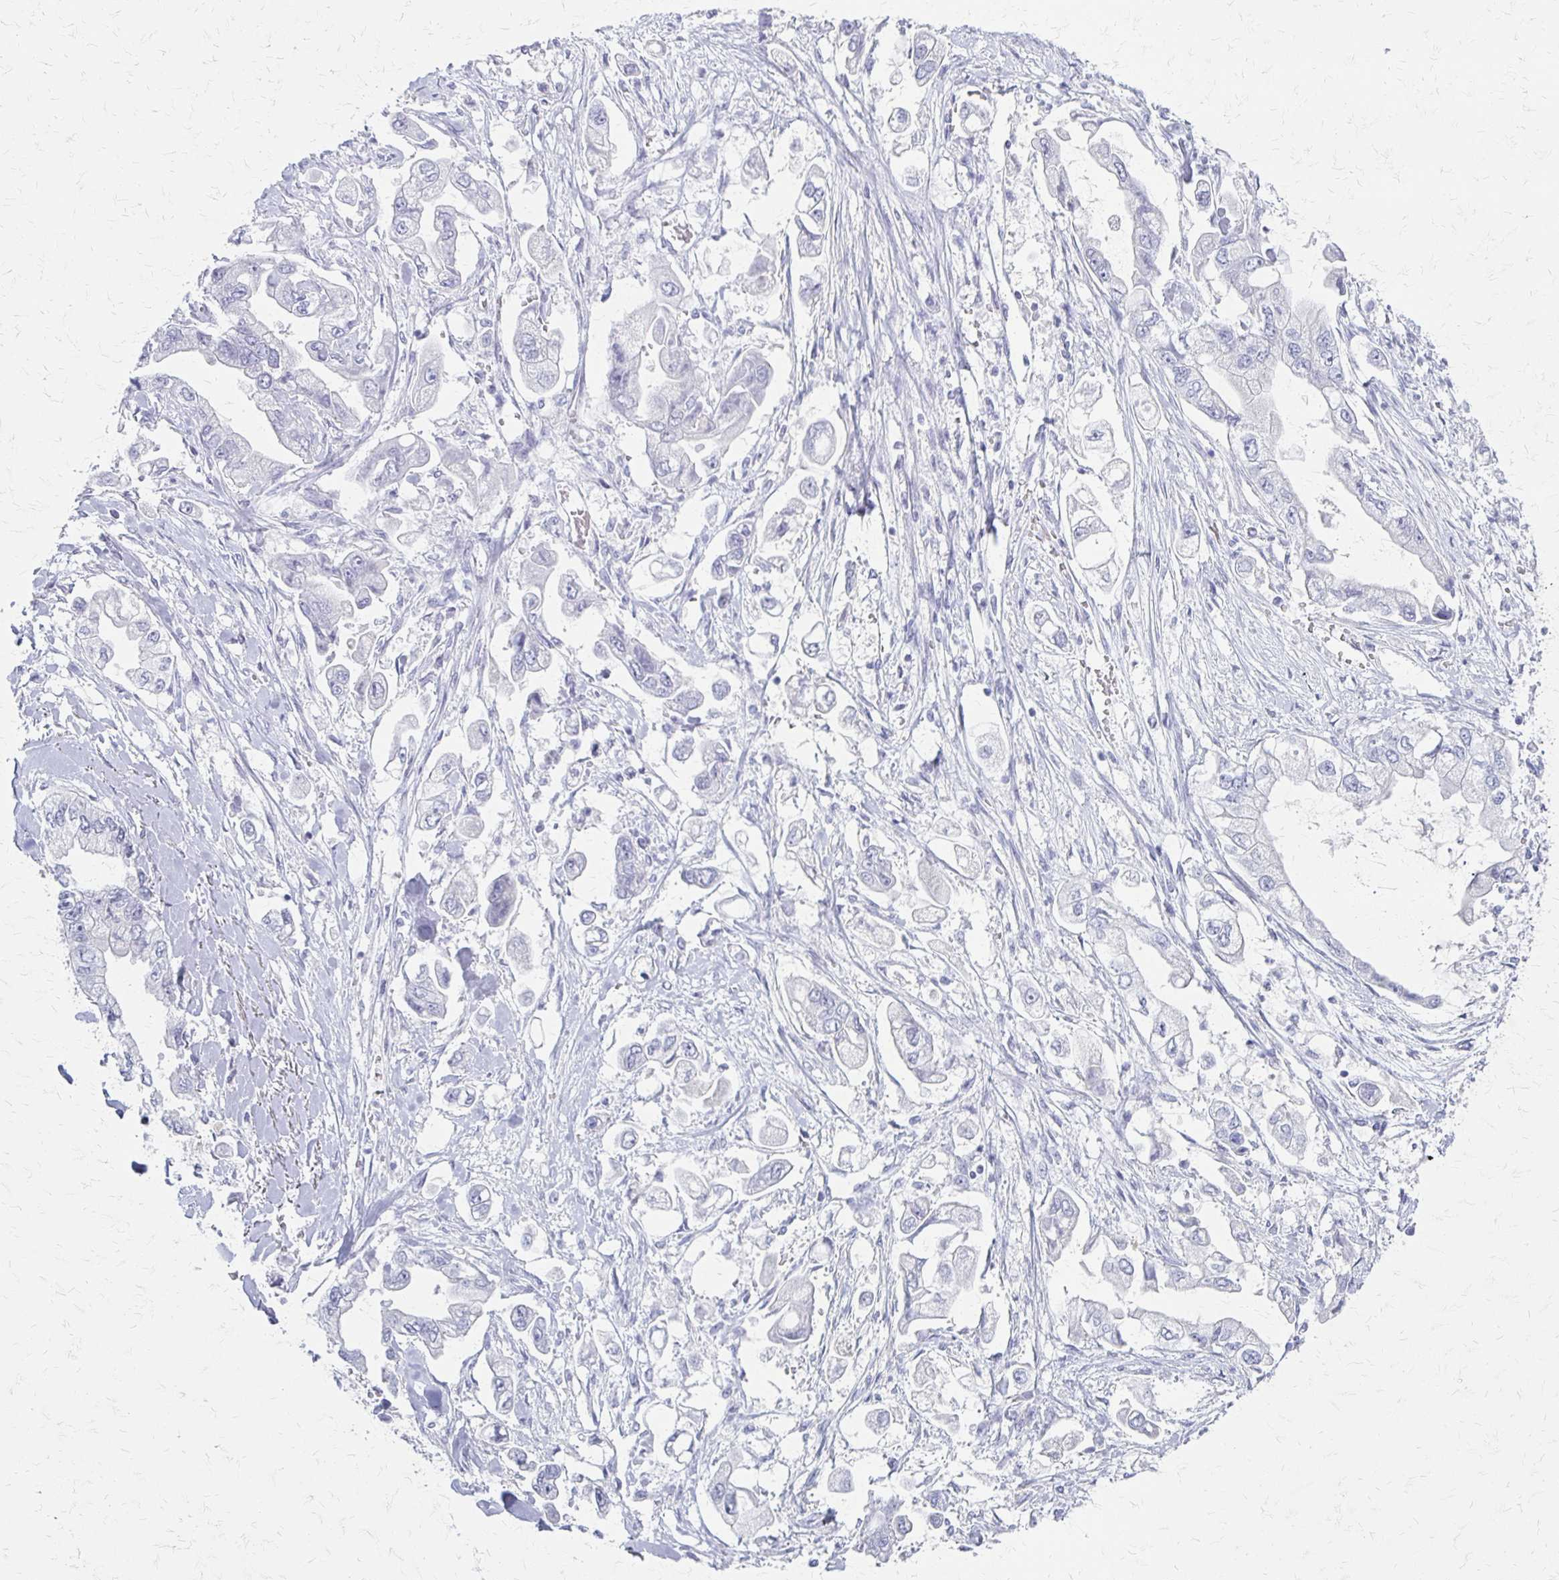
{"staining": {"intensity": "negative", "quantity": "none", "location": "none"}, "tissue": "stomach cancer", "cell_type": "Tumor cells", "image_type": "cancer", "snomed": [{"axis": "morphology", "description": "Adenocarcinoma, NOS"}, {"axis": "topography", "description": "Stomach"}], "caption": "Immunohistochemistry (IHC) image of neoplastic tissue: stomach cancer stained with DAB (3,3'-diaminobenzidine) exhibits no significant protein staining in tumor cells.", "gene": "IVL", "patient": {"sex": "male", "age": 62}}